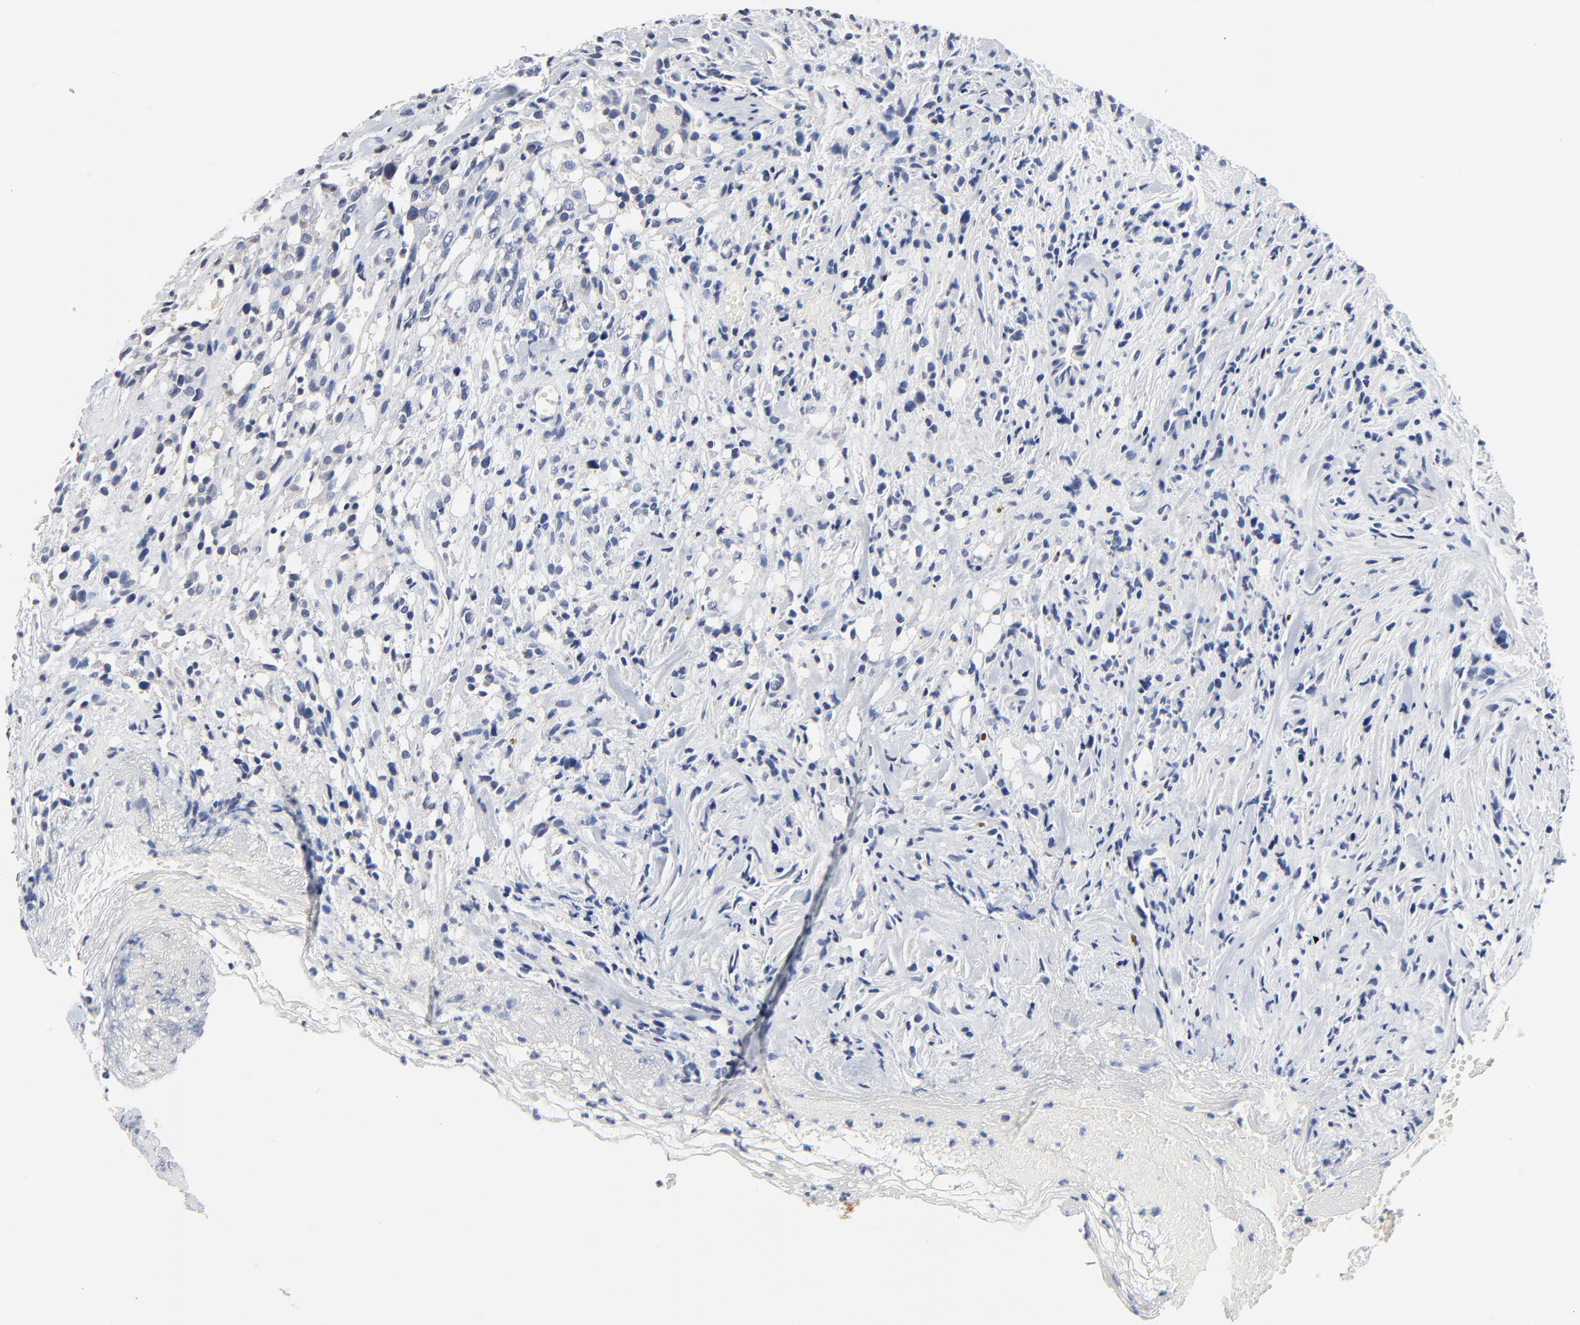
{"staining": {"intensity": "negative", "quantity": "none", "location": "none"}, "tissue": "glioma", "cell_type": "Tumor cells", "image_type": "cancer", "snomed": [{"axis": "morphology", "description": "Glioma, malignant, High grade"}, {"axis": "topography", "description": "Brain"}], "caption": "A micrograph of human glioma is negative for staining in tumor cells. The staining is performed using DAB (3,3'-diaminobenzidine) brown chromogen with nuclei counter-stained in using hematoxylin.", "gene": "FBXL5", "patient": {"sex": "male", "age": 66}}